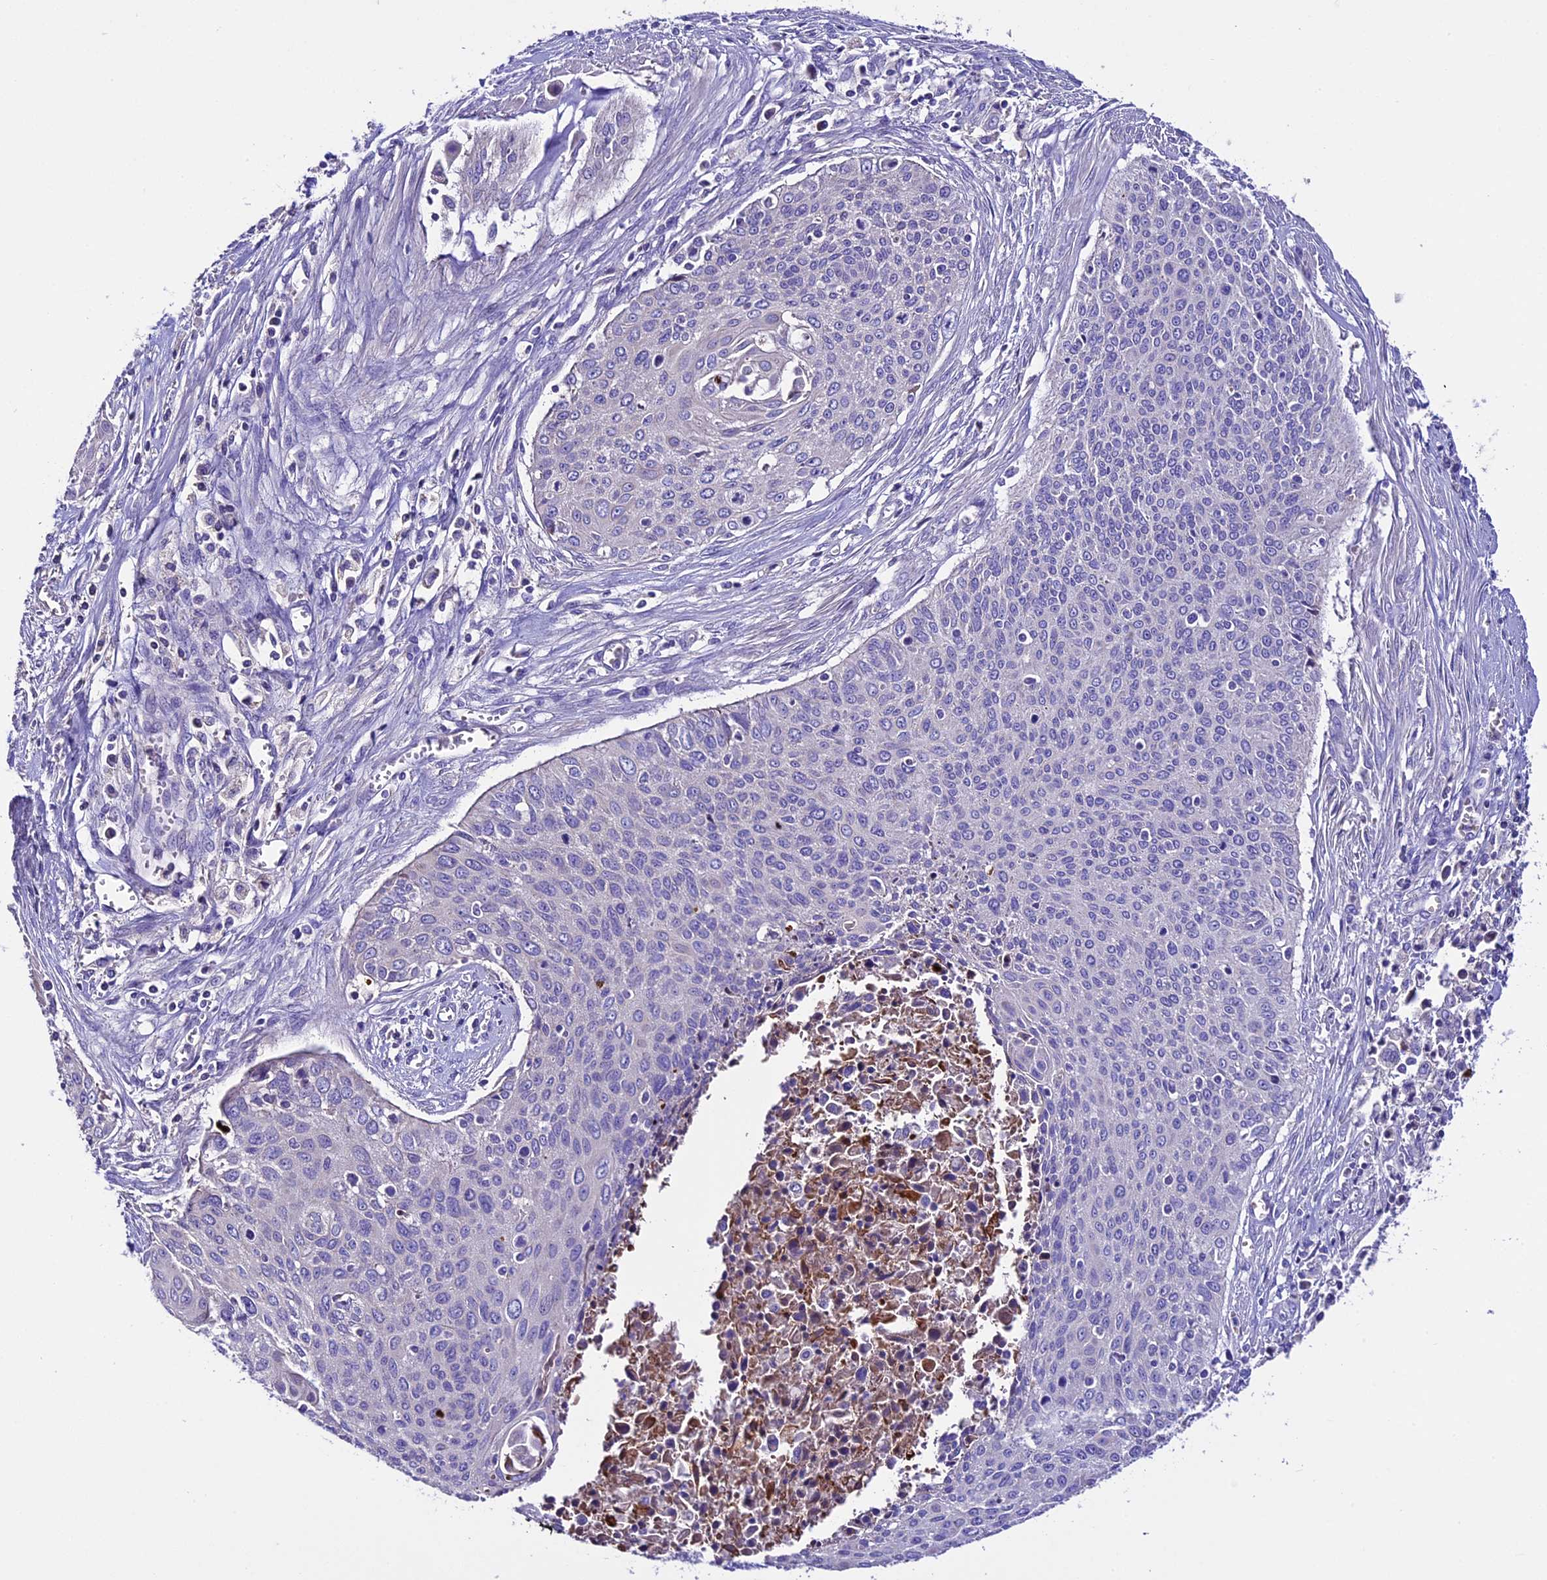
{"staining": {"intensity": "negative", "quantity": "none", "location": "none"}, "tissue": "cervical cancer", "cell_type": "Tumor cells", "image_type": "cancer", "snomed": [{"axis": "morphology", "description": "Squamous cell carcinoma, NOS"}, {"axis": "topography", "description": "Cervix"}], "caption": "Protein analysis of cervical squamous cell carcinoma displays no significant staining in tumor cells. (DAB (3,3'-diaminobenzidine) IHC with hematoxylin counter stain).", "gene": "TCP11L2", "patient": {"sex": "female", "age": 55}}